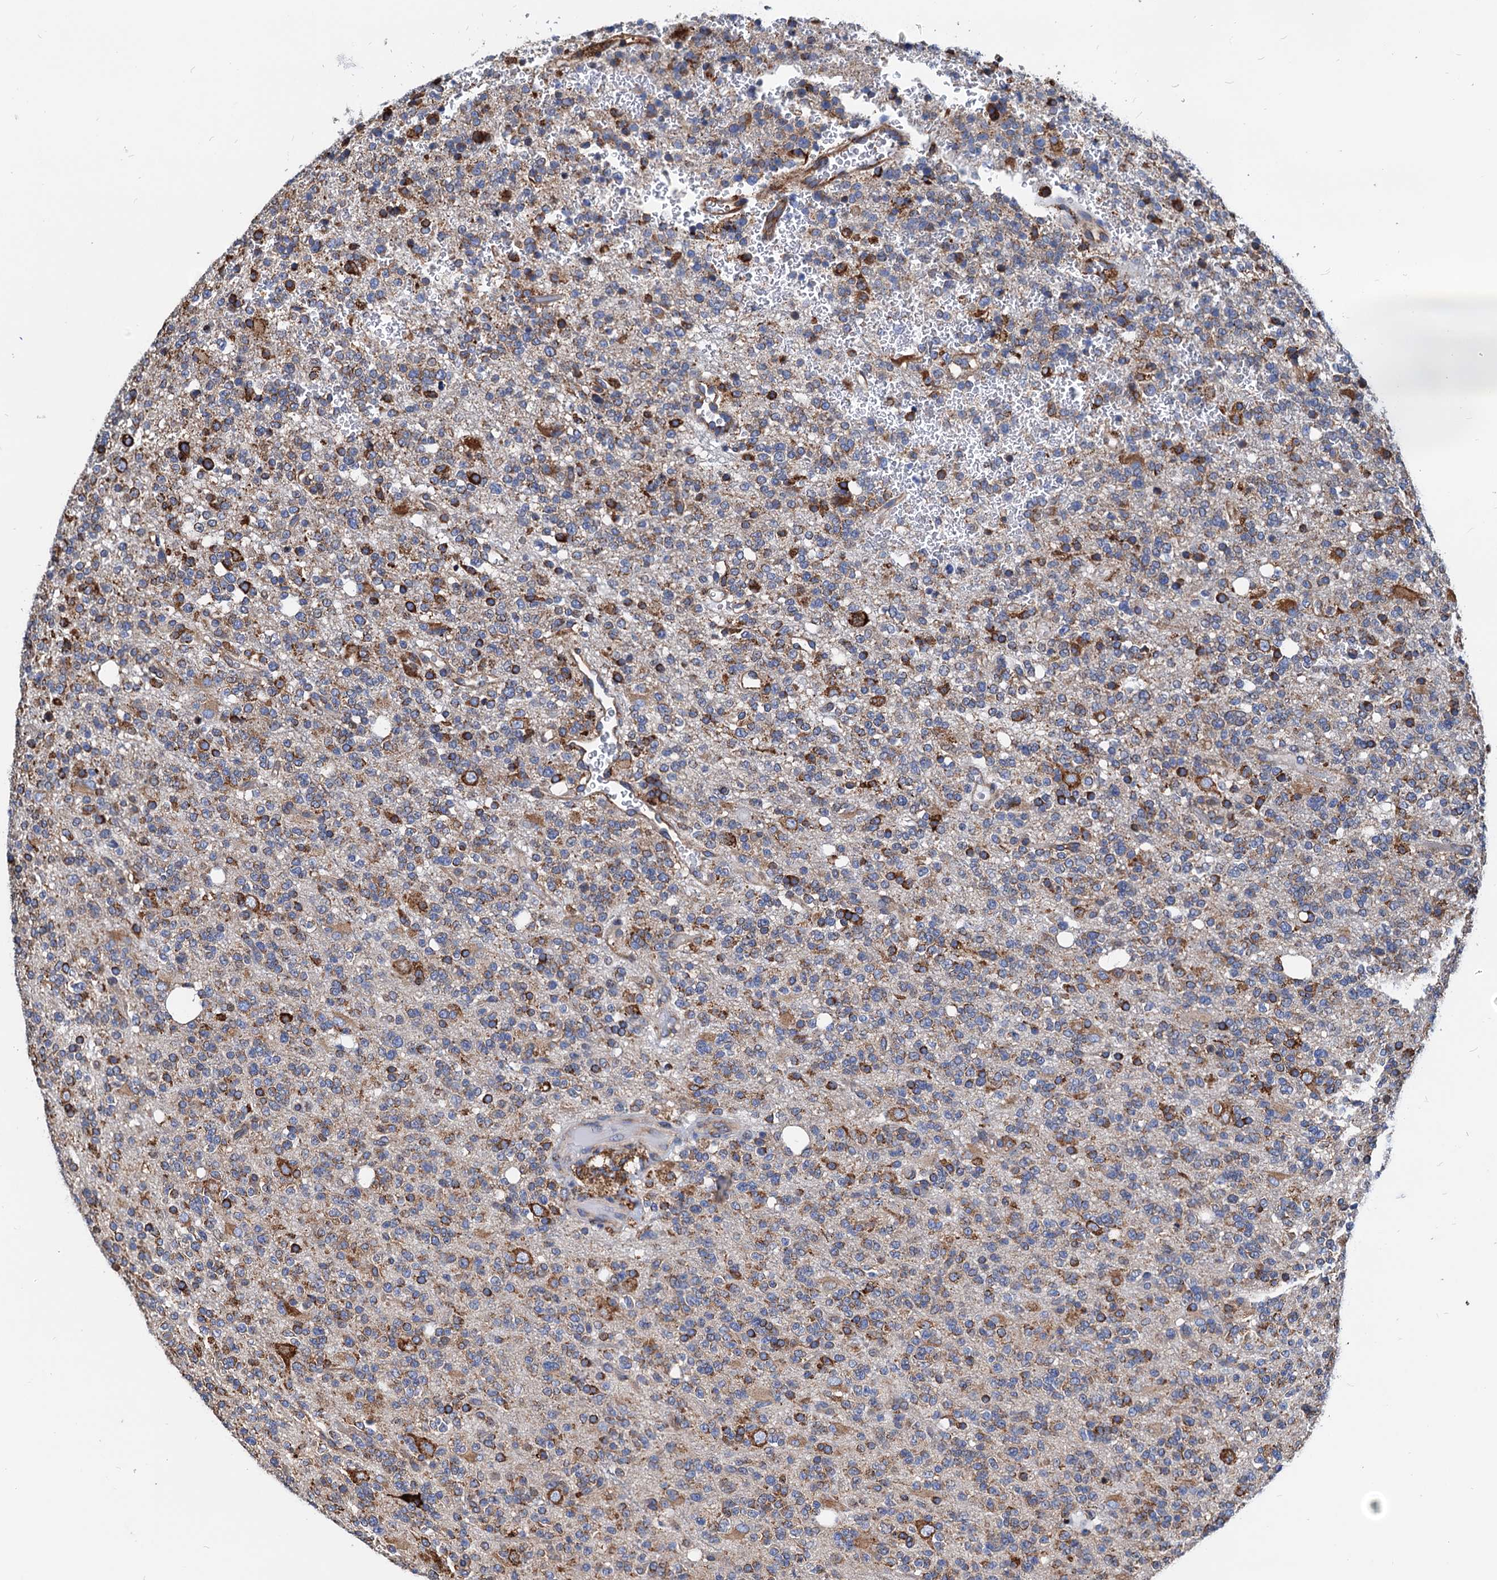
{"staining": {"intensity": "negative", "quantity": "none", "location": "none"}, "tissue": "glioma", "cell_type": "Tumor cells", "image_type": "cancer", "snomed": [{"axis": "morphology", "description": "Glioma, malignant, High grade"}, {"axis": "topography", "description": "Brain"}], "caption": "A high-resolution micrograph shows IHC staining of malignant high-grade glioma, which reveals no significant staining in tumor cells. (DAB (3,3'-diaminobenzidine) immunohistochemistry, high magnification).", "gene": "HSPA5", "patient": {"sex": "female", "age": 62}}